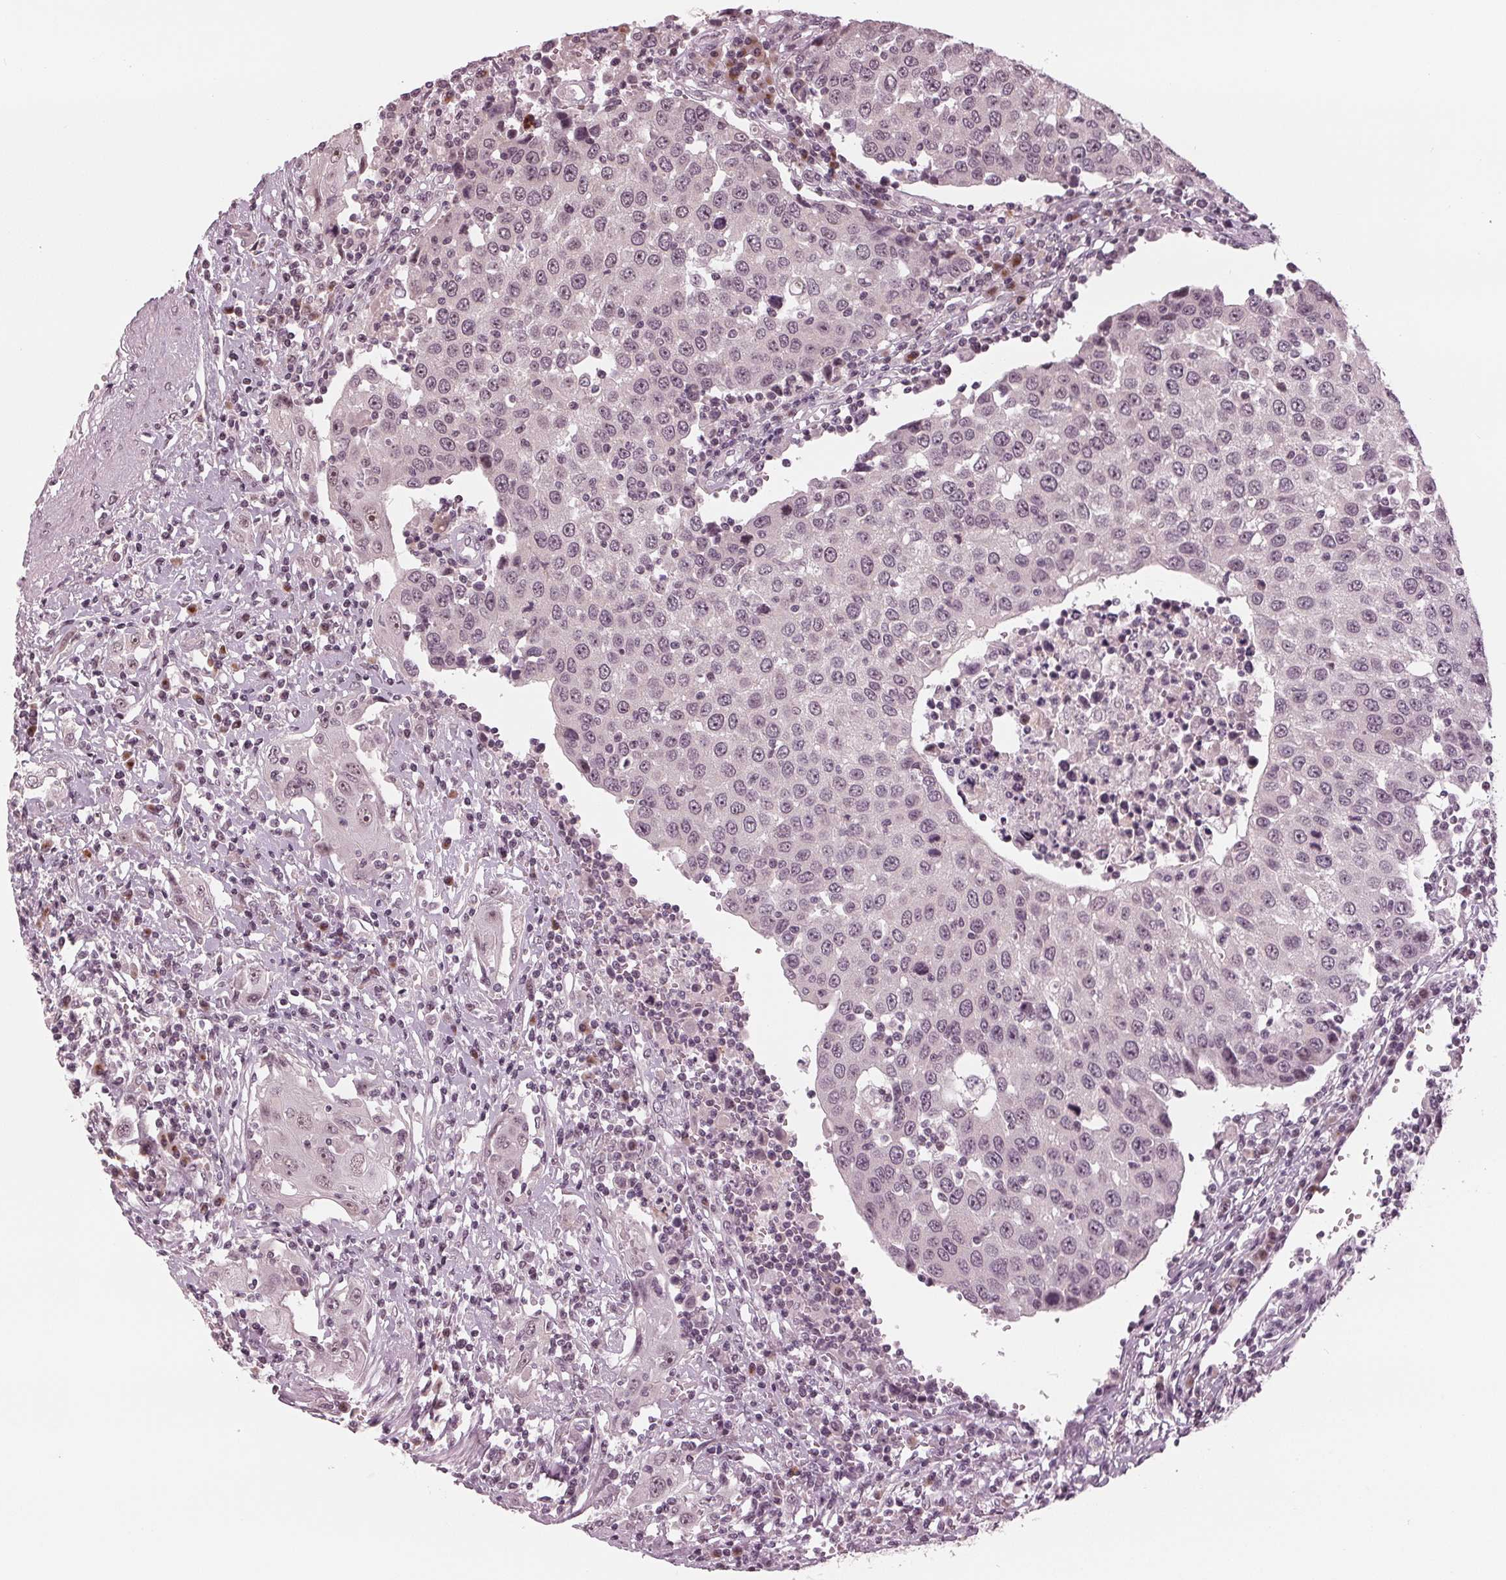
{"staining": {"intensity": "weak", "quantity": "25%-75%", "location": "nuclear"}, "tissue": "urothelial cancer", "cell_type": "Tumor cells", "image_type": "cancer", "snomed": [{"axis": "morphology", "description": "Urothelial carcinoma, High grade"}, {"axis": "topography", "description": "Urinary bladder"}], "caption": "Urothelial cancer stained with immunohistochemistry shows weak nuclear staining in about 25%-75% of tumor cells.", "gene": "SLX4", "patient": {"sex": "female", "age": 85}}